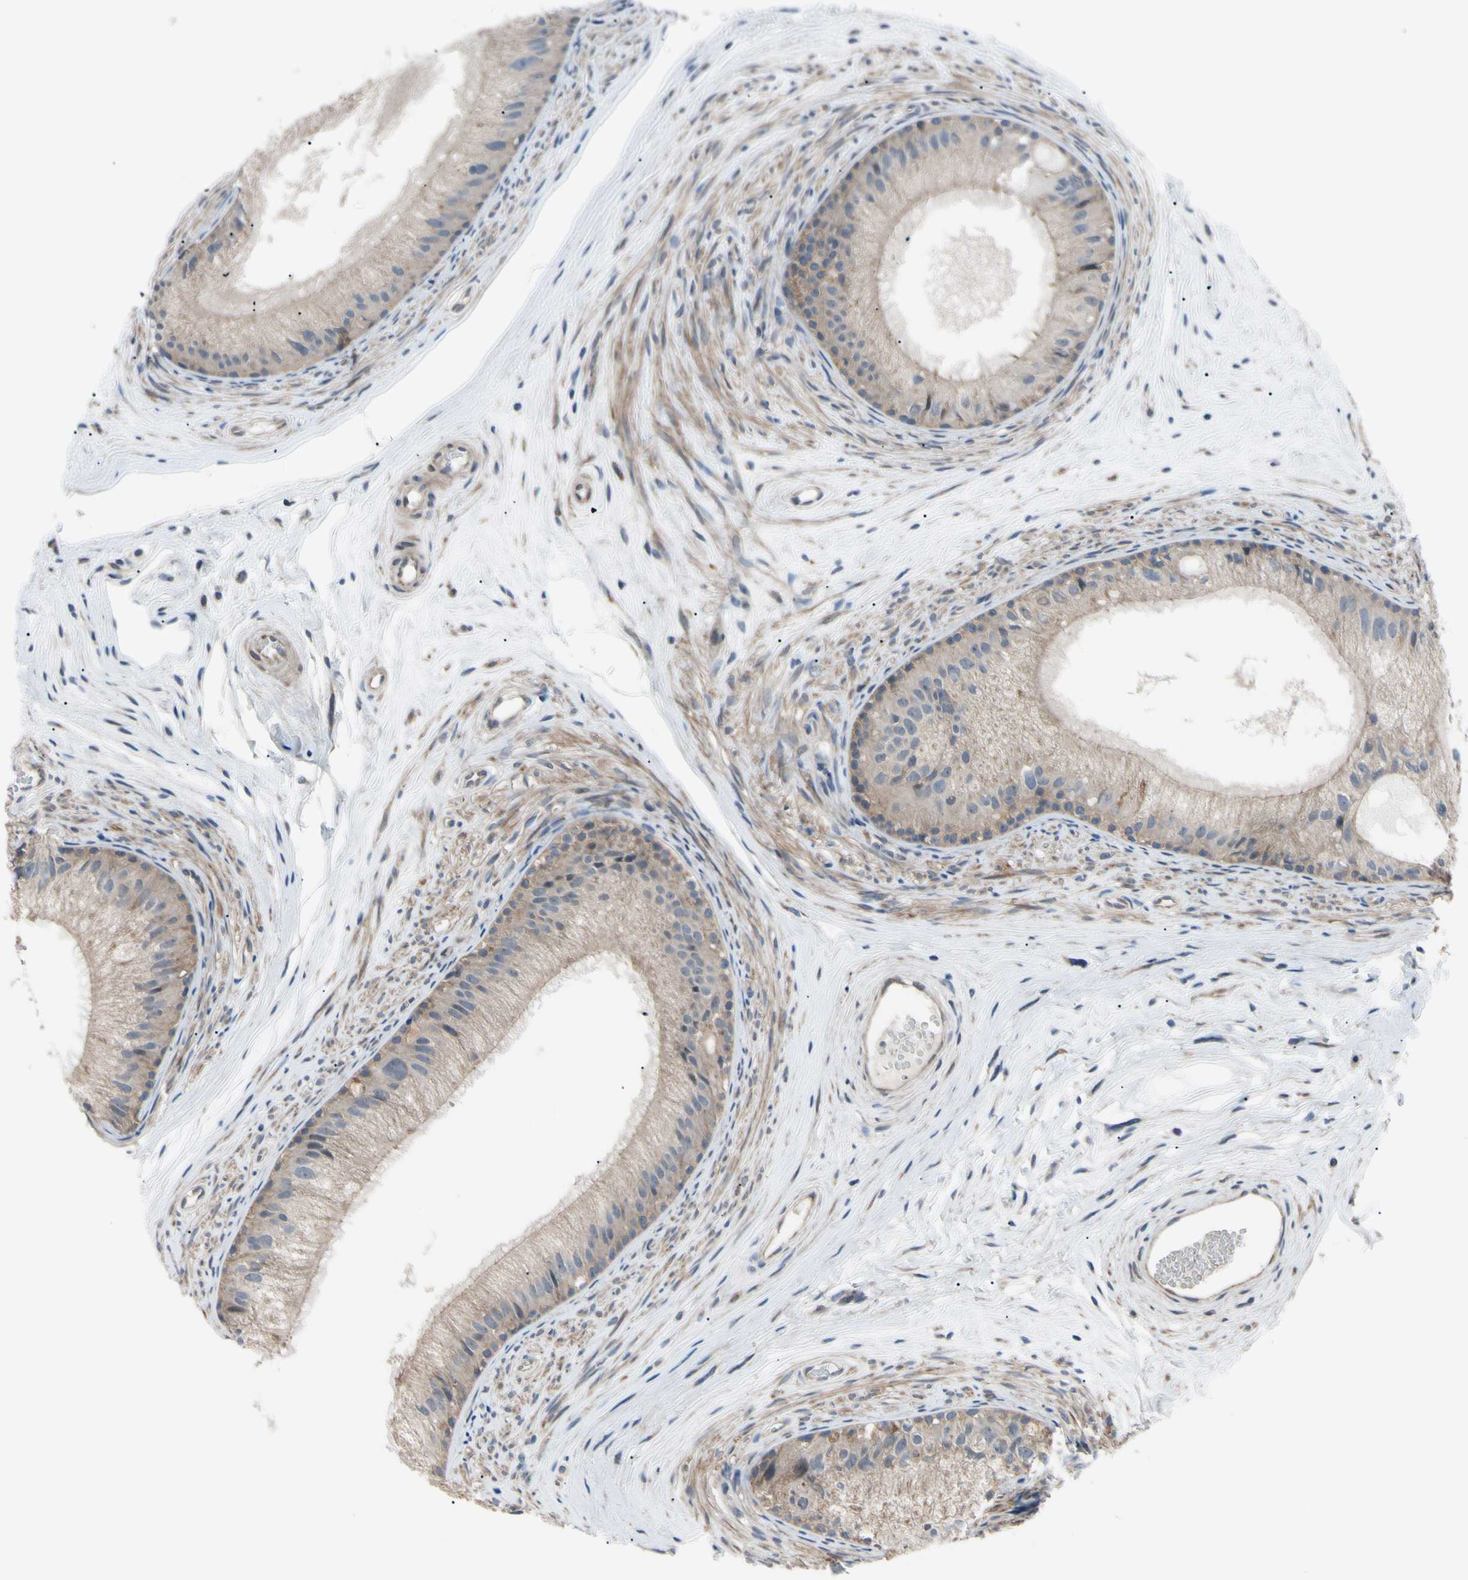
{"staining": {"intensity": "weak", "quantity": ">75%", "location": "cytoplasmic/membranous"}, "tissue": "epididymis", "cell_type": "Glandular cells", "image_type": "normal", "snomed": [{"axis": "morphology", "description": "Normal tissue, NOS"}, {"axis": "topography", "description": "Epididymis"}], "caption": "Immunohistochemistry (IHC) photomicrograph of benign epididymis stained for a protein (brown), which demonstrates low levels of weak cytoplasmic/membranous staining in approximately >75% of glandular cells.", "gene": "SVIL", "patient": {"sex": "male", "age": 56}}